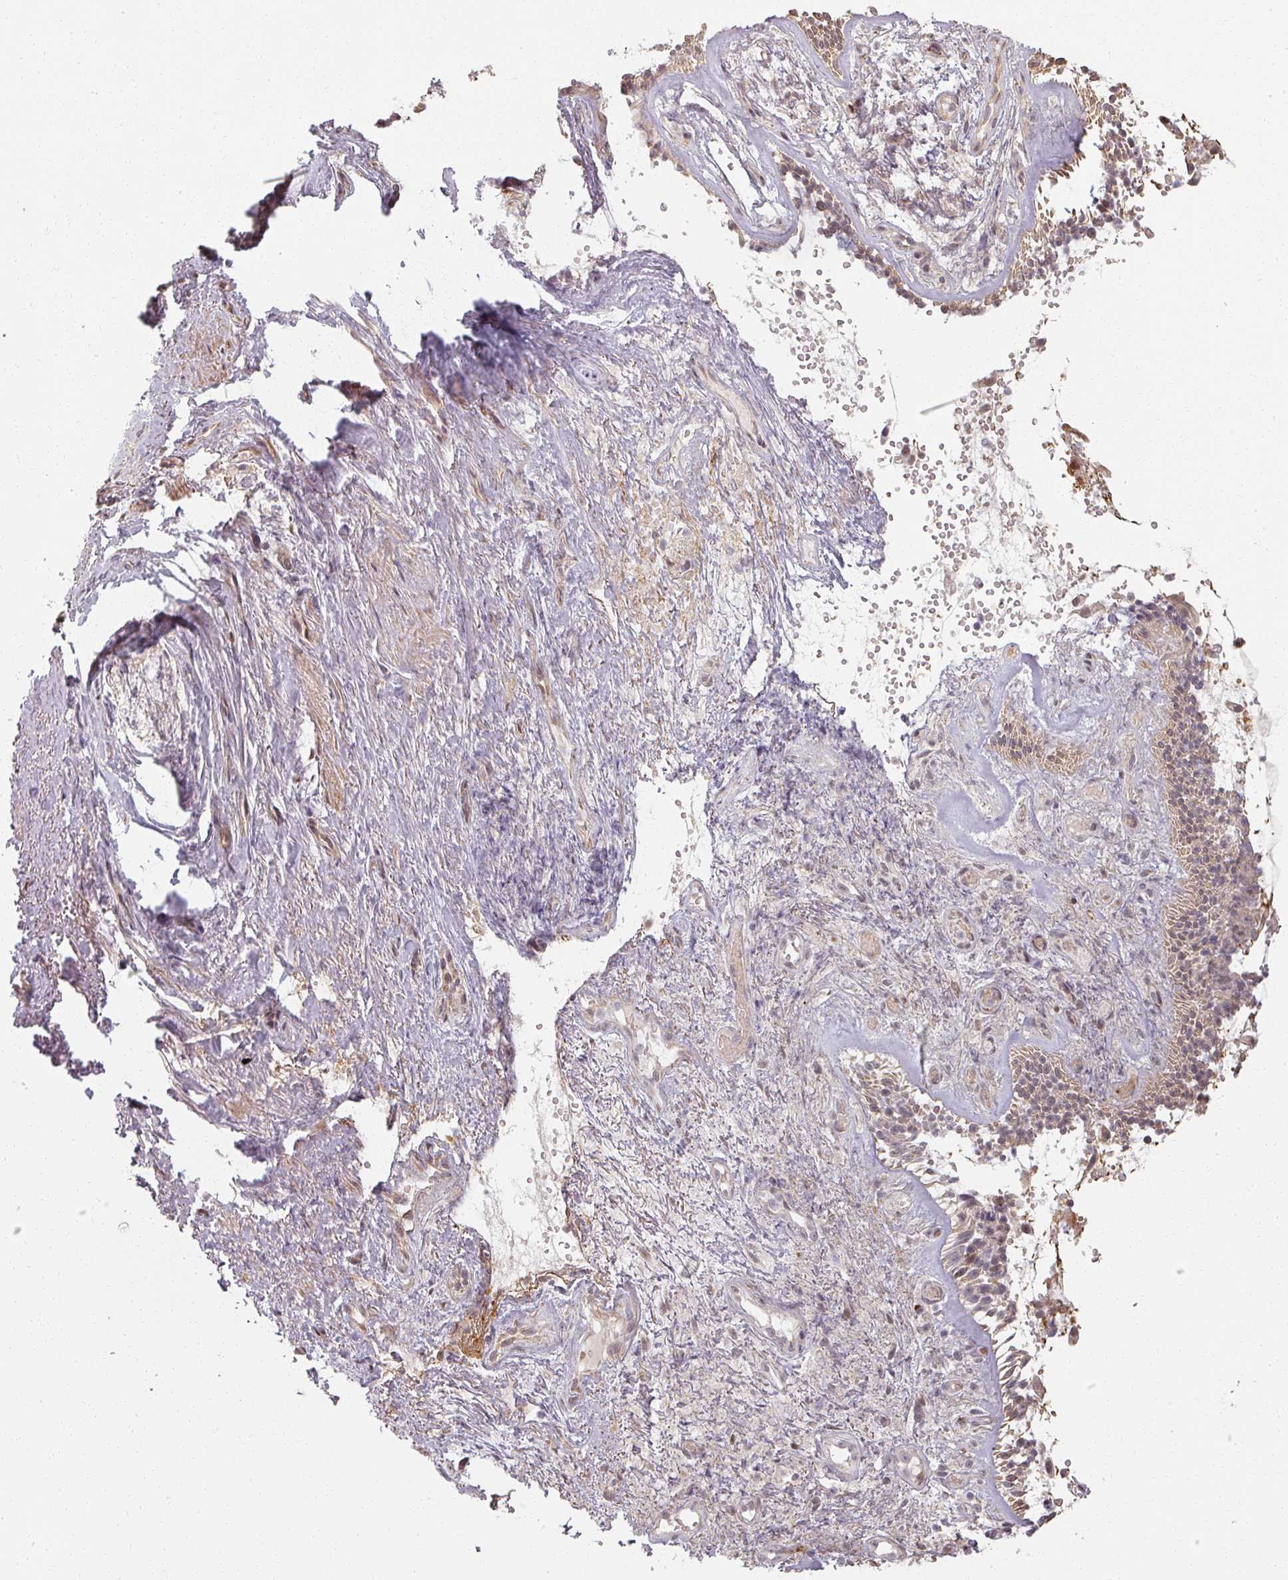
{"staining": {"intensity": "moderate", "quantity": "25%-75%", "location": "cytoplasmic/membranous"}, "tissue": "nasopharynx", "cell_type": "Respiratory epithelial cells", "image_type": "normal", "snomed": [{"axis": "morphology", "description": "Normal tissue, NOS"}, {"axis": "topography", "description": "Cartilage tissue"}, {"axis": "topography", "description": "Nasopharynx"}, {"axis": "topography", "description": "Thyroid gland"}], "caption": "Human nasopharynx stained for a protein (brown) reveals moderate cytoplasmic/membranous positive staining in approximately 25%-75% of respiratory epithelial cells.", "gene": "MED19", "patient": {"sex": "male", "age": 63}}